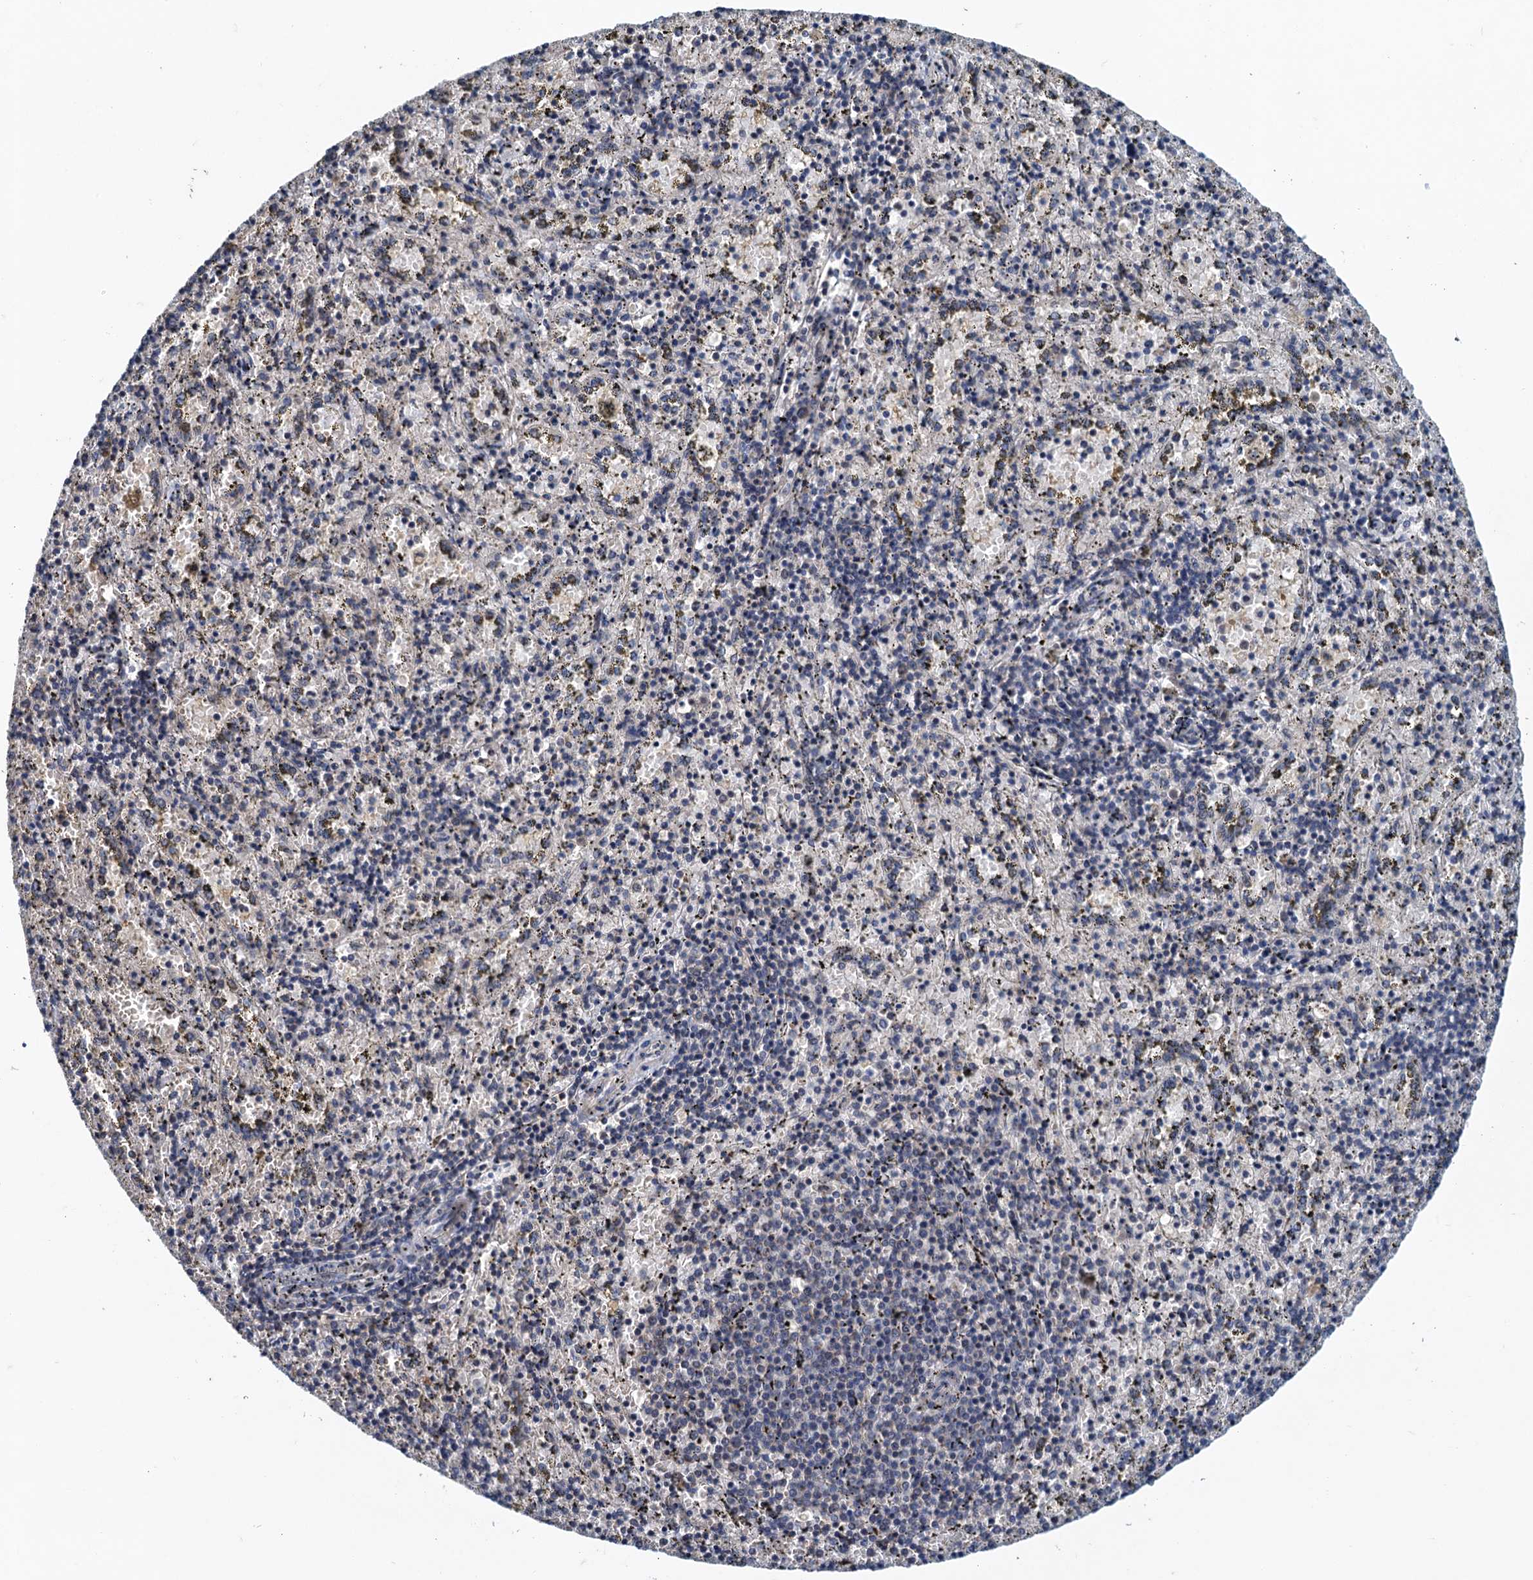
{"staining": {"intensity": "negative", "quantity": "none", "location": "none"}, "tissue": "spleen", "cell_type": "Cells in red pulp", "image_type": "normal", "snomed": [{"axis": "morphology", "description": "Normal tissue, NOS"}, {"axis": "topography", "description": "Spleen"}], "caption": "Protein analysis of unremarkable spleen reveals no significant positivity in cells in red pulp. Nuclei are stained in blue.", "gene": "MDM1", "patient": {"sex": "male", "age": 11}}